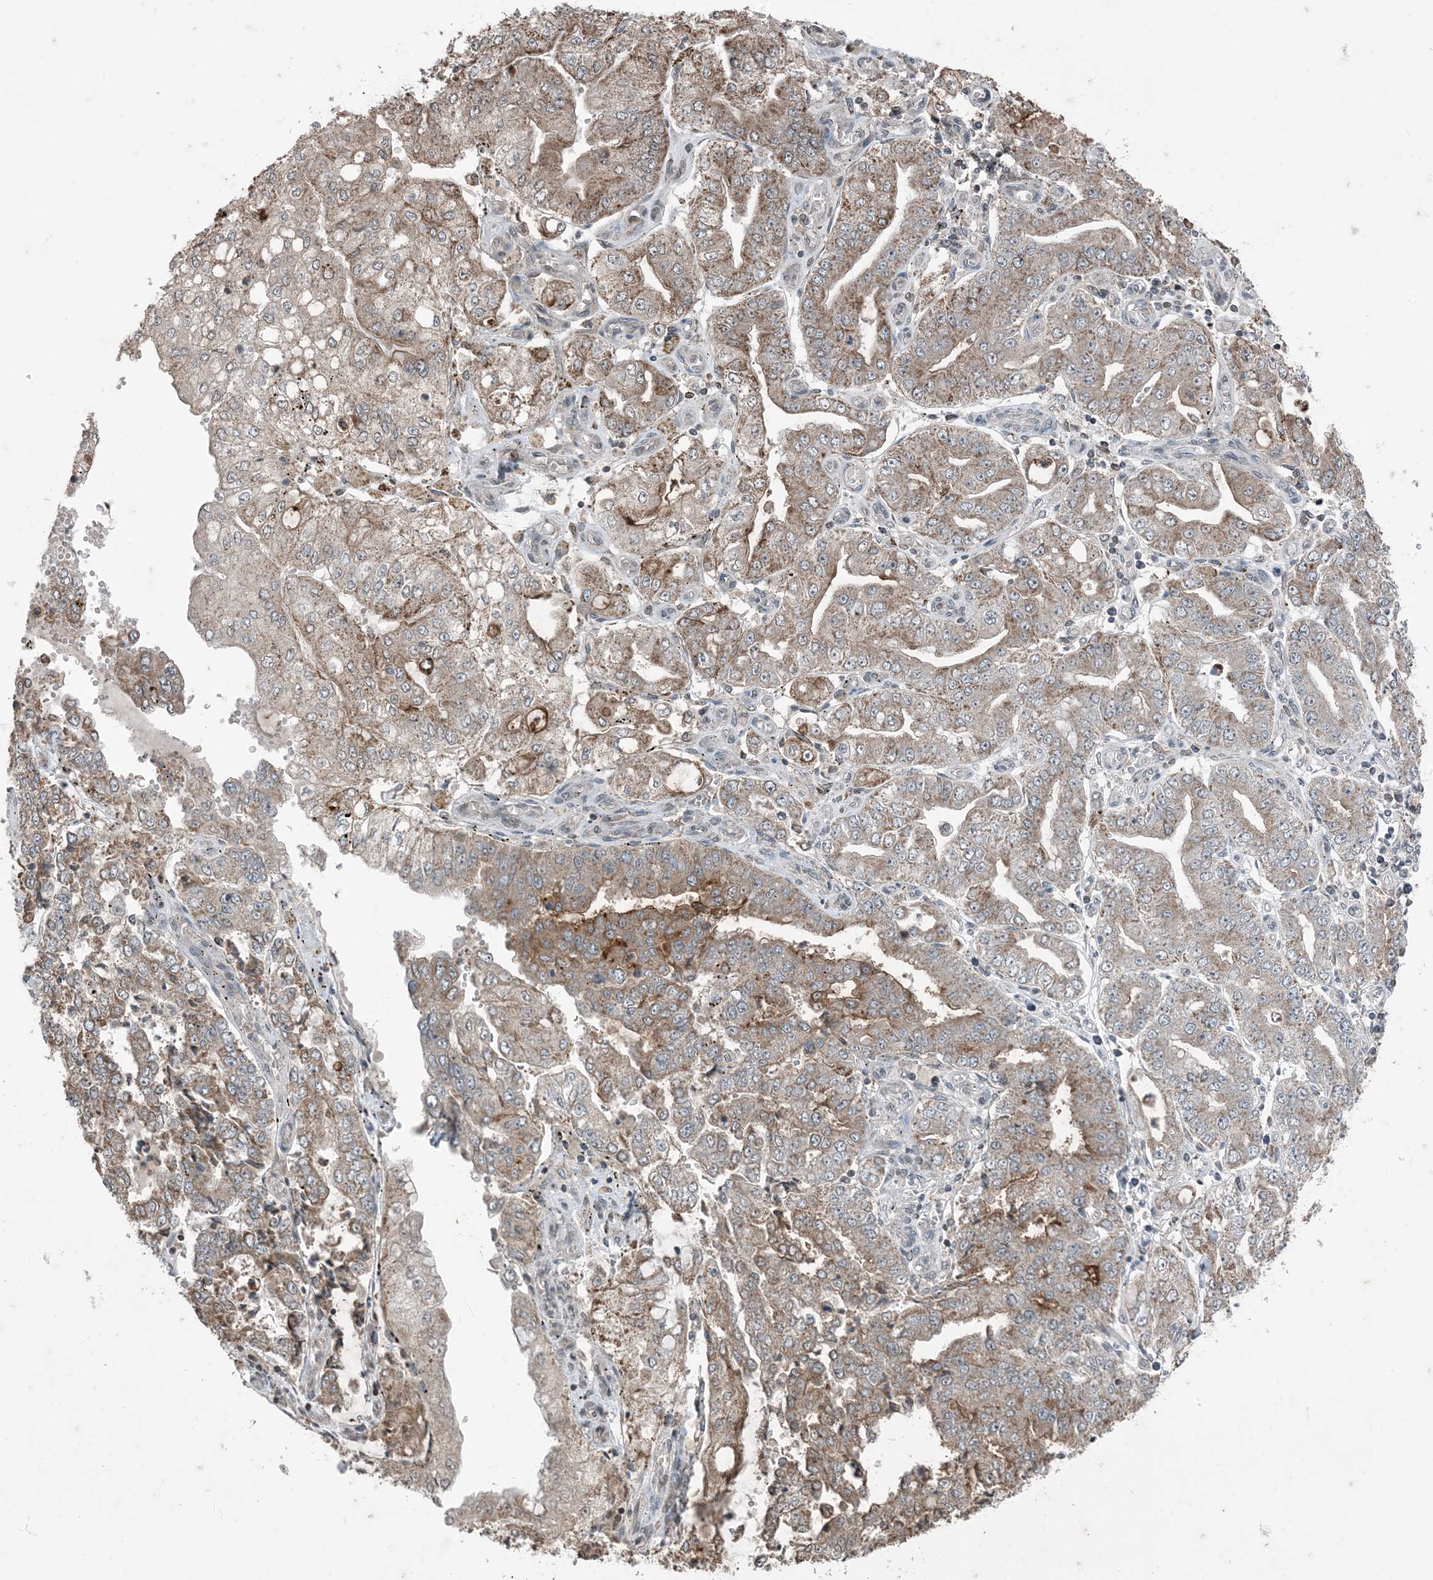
{"staining": {"intensity": "moderate", "quantity": ">75%", "location": "cytoplasmic/membranous"}, "tissue": "stomach cancer", "cell_type": "Tumor cells", "image_type": "cancer", "snomed": [{"axis": "morphology", "description": "Adenocarcinoma, NOS"}, {"axis": "topography", "description": "Stomach"}], "caption": "Immunohistochemical staining of human adenocarcinoma (stomach) displays medium levels of moderate cytoplasmic/membranous protein positivity in about >75% of tumor cells.", "gene": "GNL1", "patient": {"sex": "male", "age": 76}}